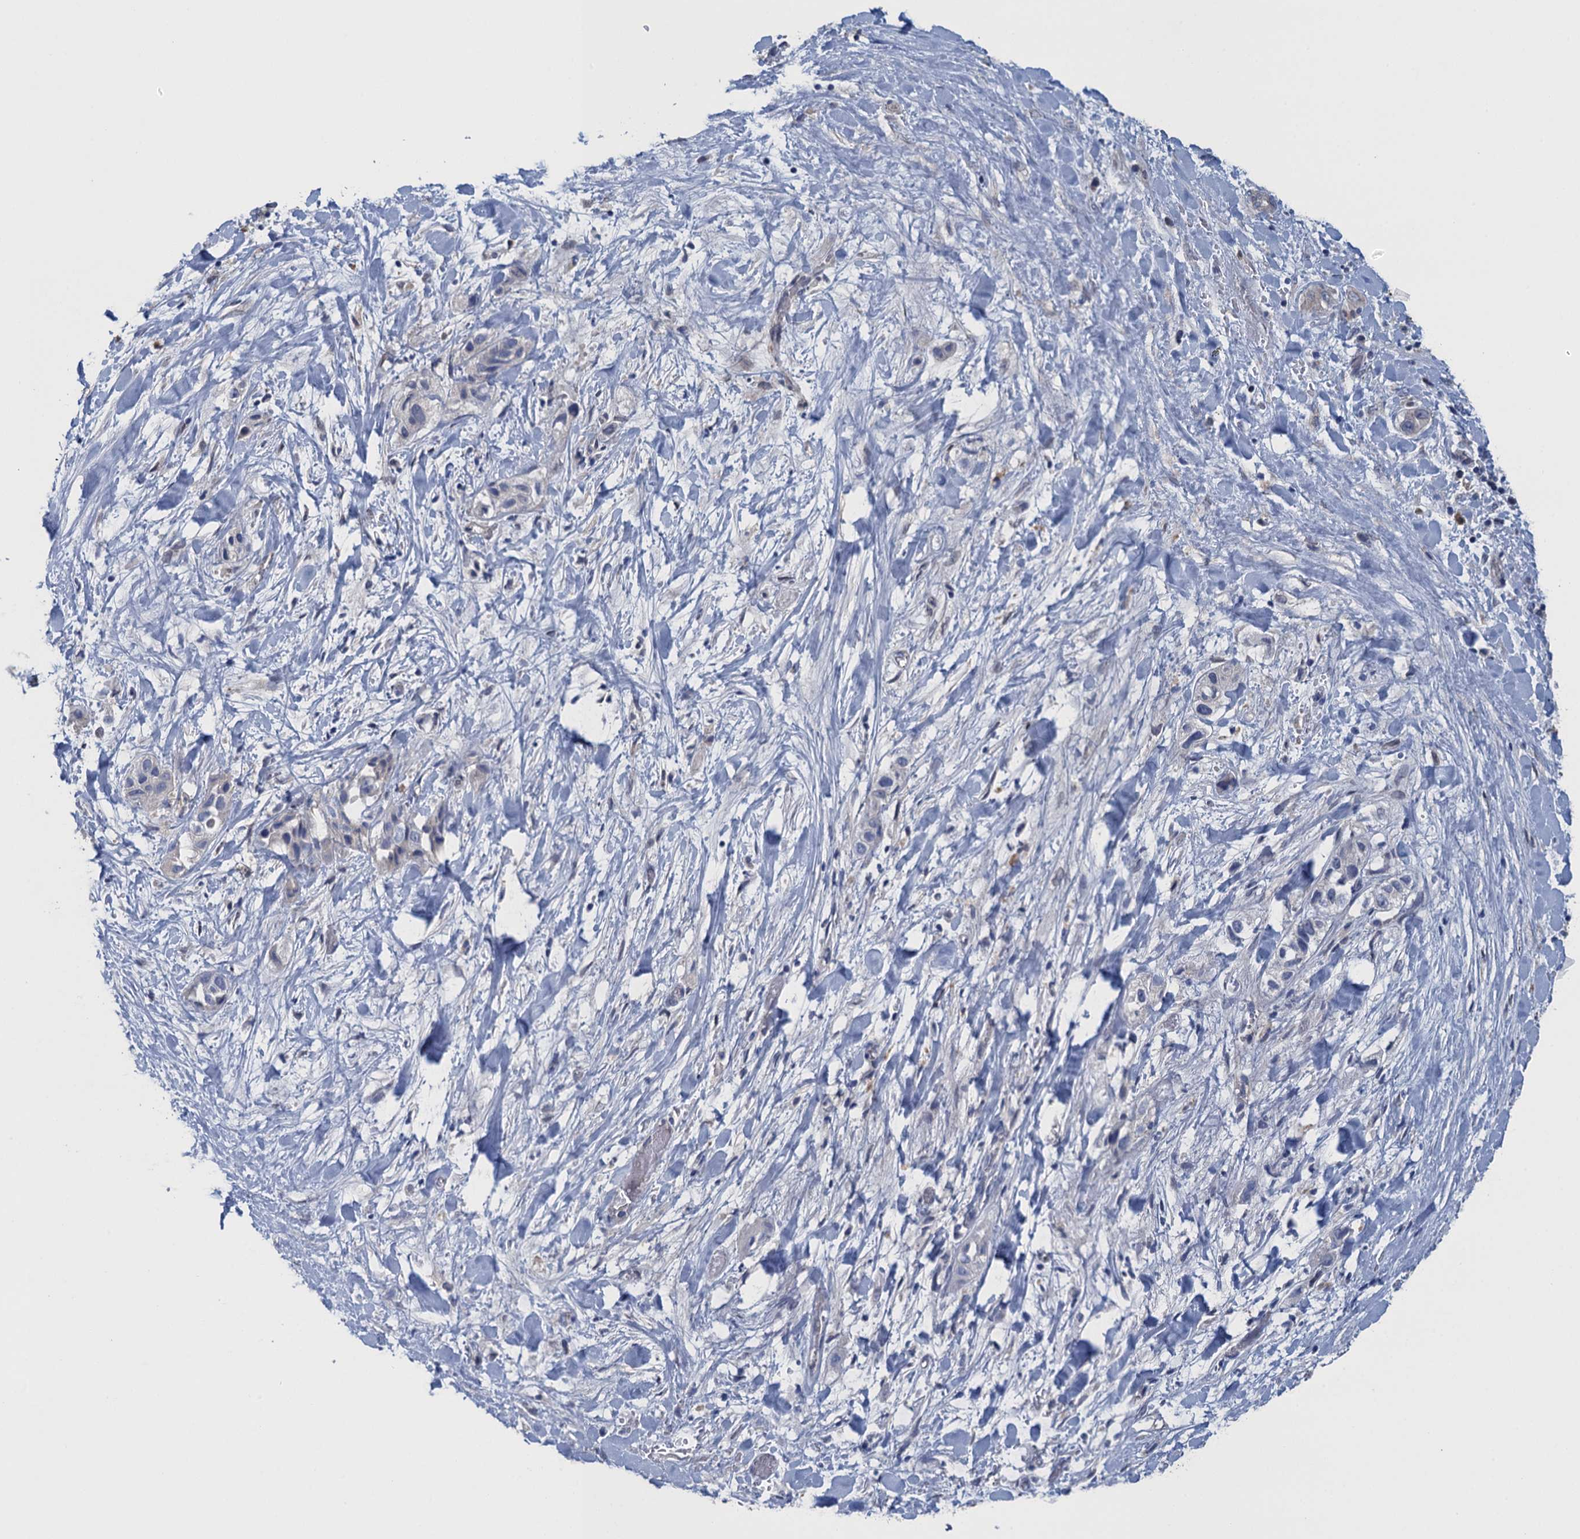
{"staining": {"intensity": "negative", "quantity": "none", "location": "none"}, "tissue": "liver cancer", "cell_type": "Tumor cells", "image_type": "cancer", "snomed": [{"axis": "morphology", "description": "Cholangiocarcinoma"}, {"axis": "topography", "description": "Liver"}], "caption": "A high-resolution image shows immunohistochemistry staining of cholangiocarcinoma (liver), which exhibits no significant expression in tumor cells.", "gene": "CTU2", "patient": {"sex": "female", "age": 52}}